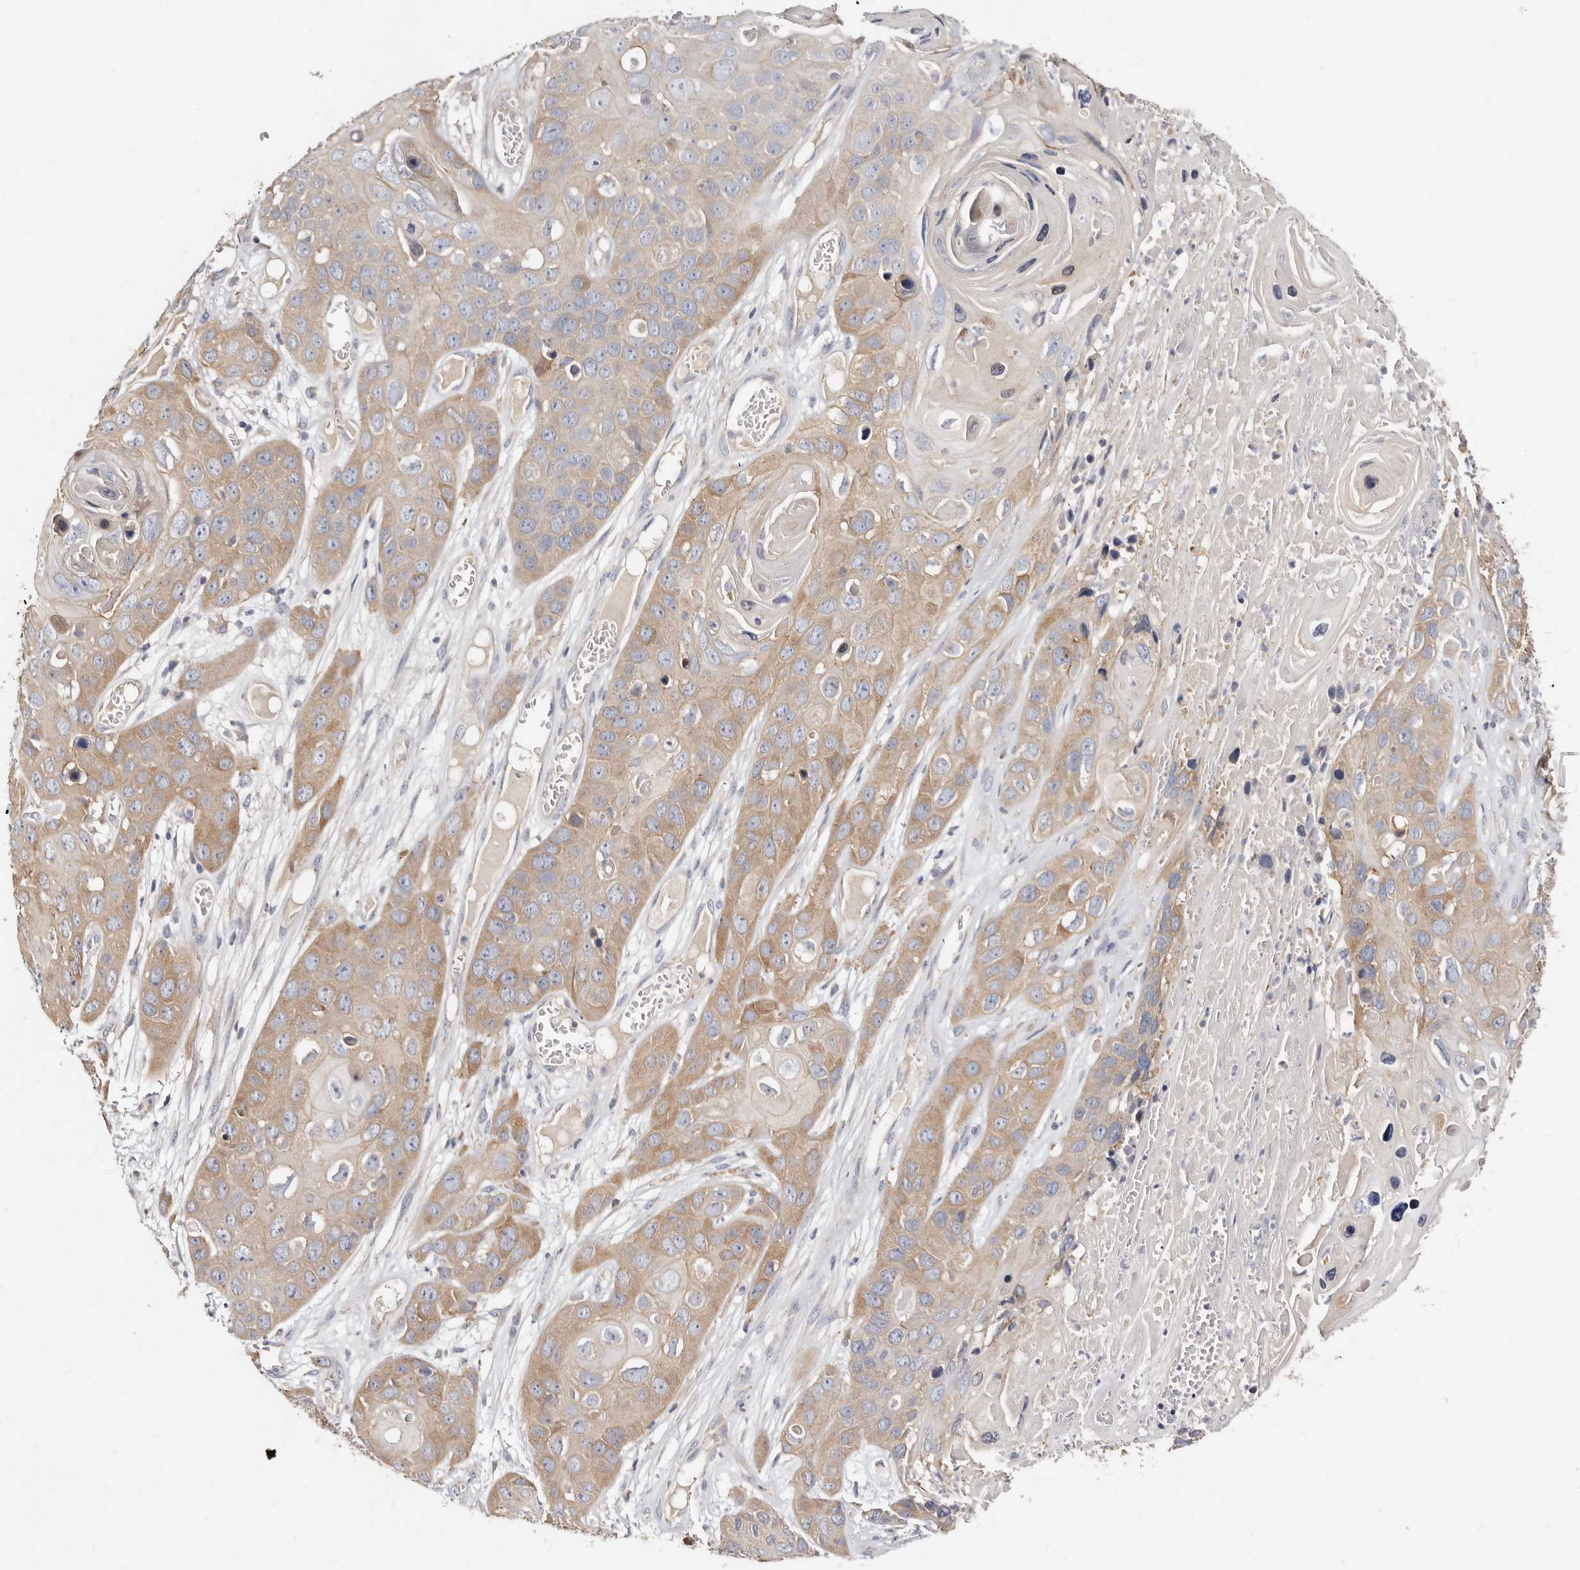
{"staining": {"intensity": "moderate", "quantity": ">75%", "location": "cytoplasmic/membranous"}, "tissue": "skin cancer", "cell_type": "Tumor cells", "image_type": "cancer", "snomed": [{"axis": "morphology", "description": "Squamous cell carcinoma, NOS"}, {"axis": "topography", "description": "Skin"}], "caption": "Moderate cytoplasmic/membranous protein staining is identified in about >75% of tumor cells in skin cancer. (Brightfield microscopy of DAB IHC at high magnification).", "gene": "BAIAP2L1", "patient": {"sex": "male", "age": 55}}